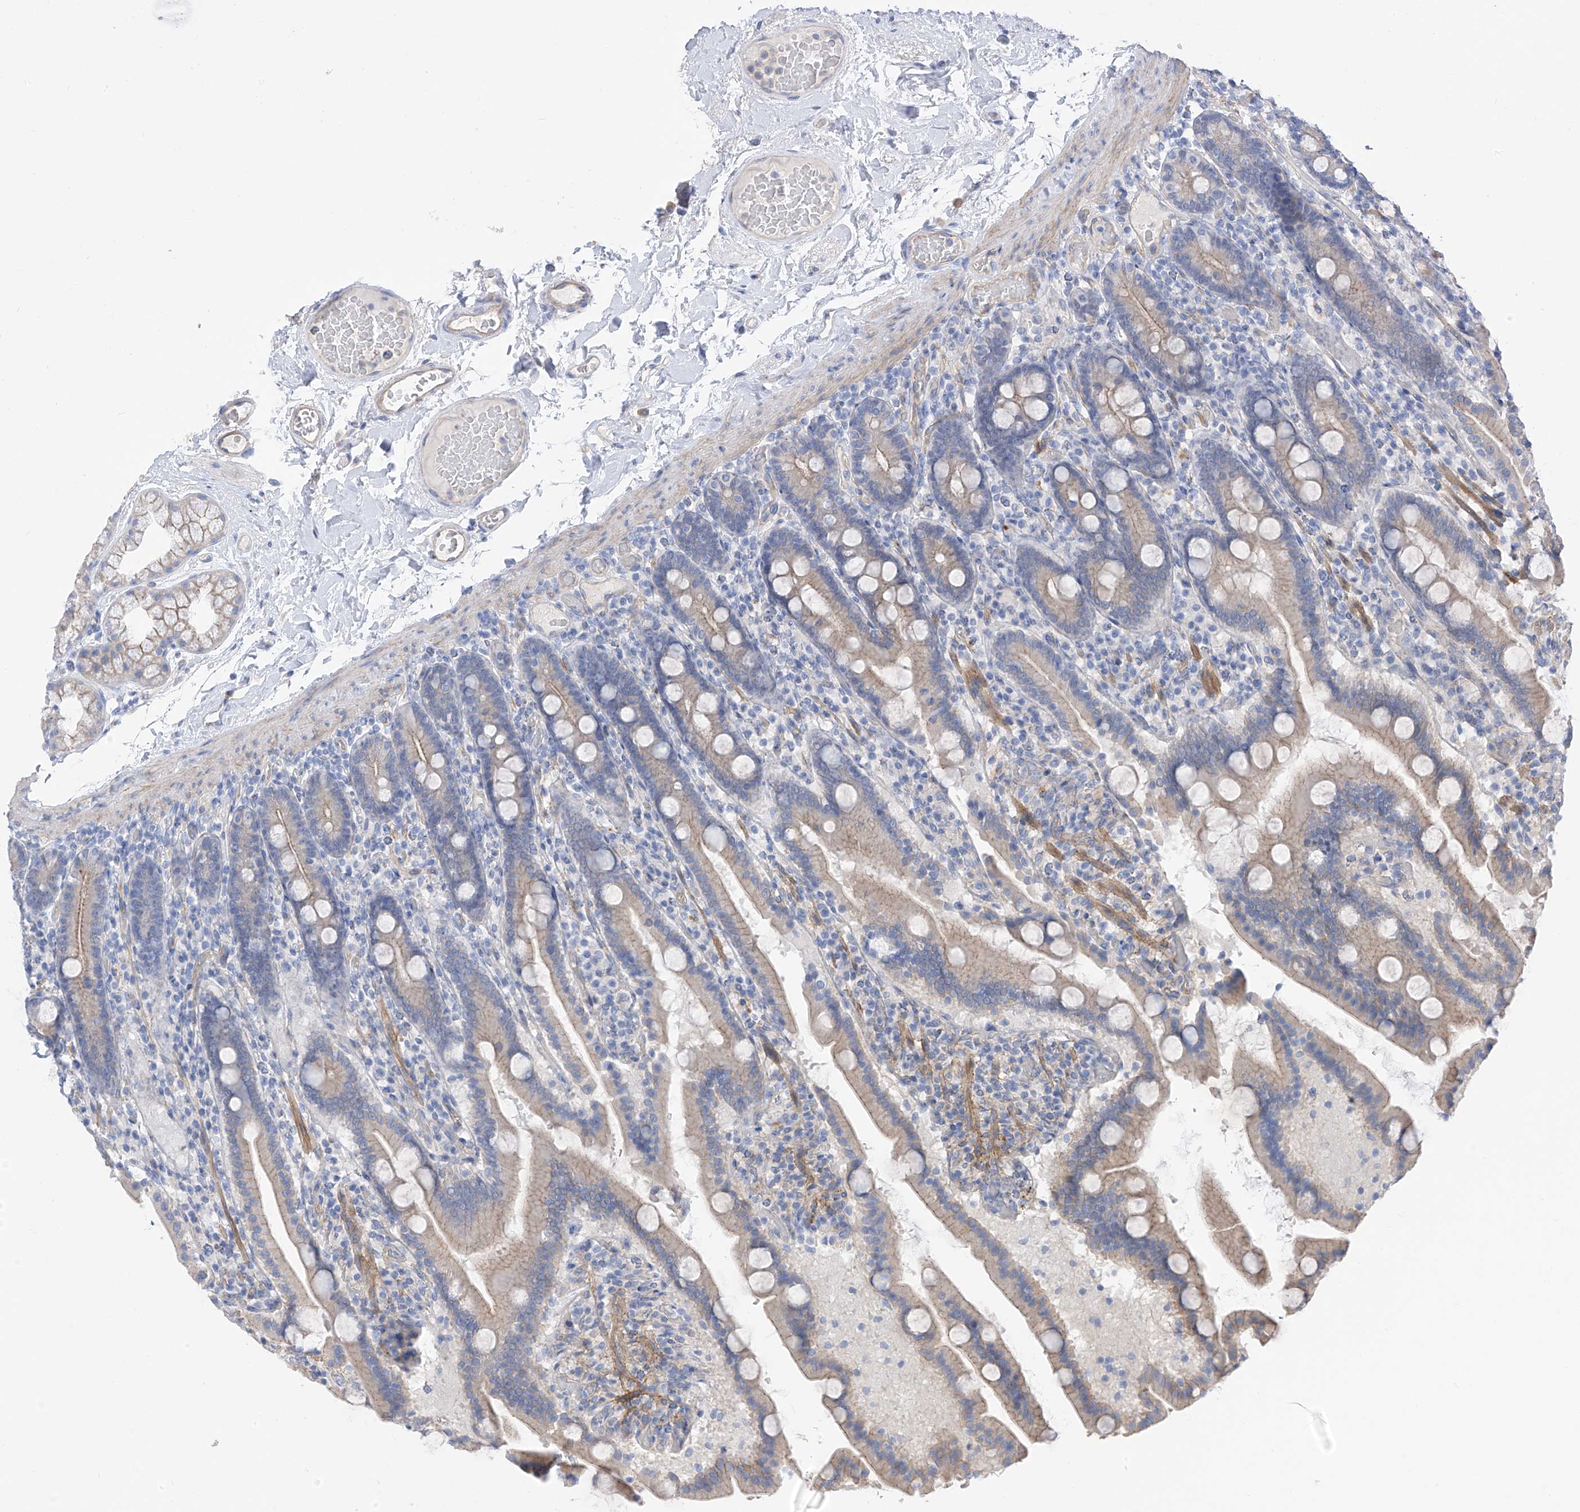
{"staining": {"intensity": "weak", "quantity": ">75%", "location": "cytoplasmic/membranous"}, "tissue": "duodenum", "cell_type": "Glandular cells", "image_type": "normal", "snomed": [{"axis": "morphology", "description": "Normal tissue, NOS"}, {"axis": "topography", "description": "Duodenum"}], "caption": "An immunohistochemistry photomicrograph of normal tissue is shown. Protein staining in brown labels weak cytoplasmic/membranous positivity in duodenum within glandular cells. The protein is stained brown, and the nuclei are stained in blue (DAB IHC with brightfield microscopy, high magnification).", "gene": "ITGA9", "patient": {"sex": "male", "age": 55}}